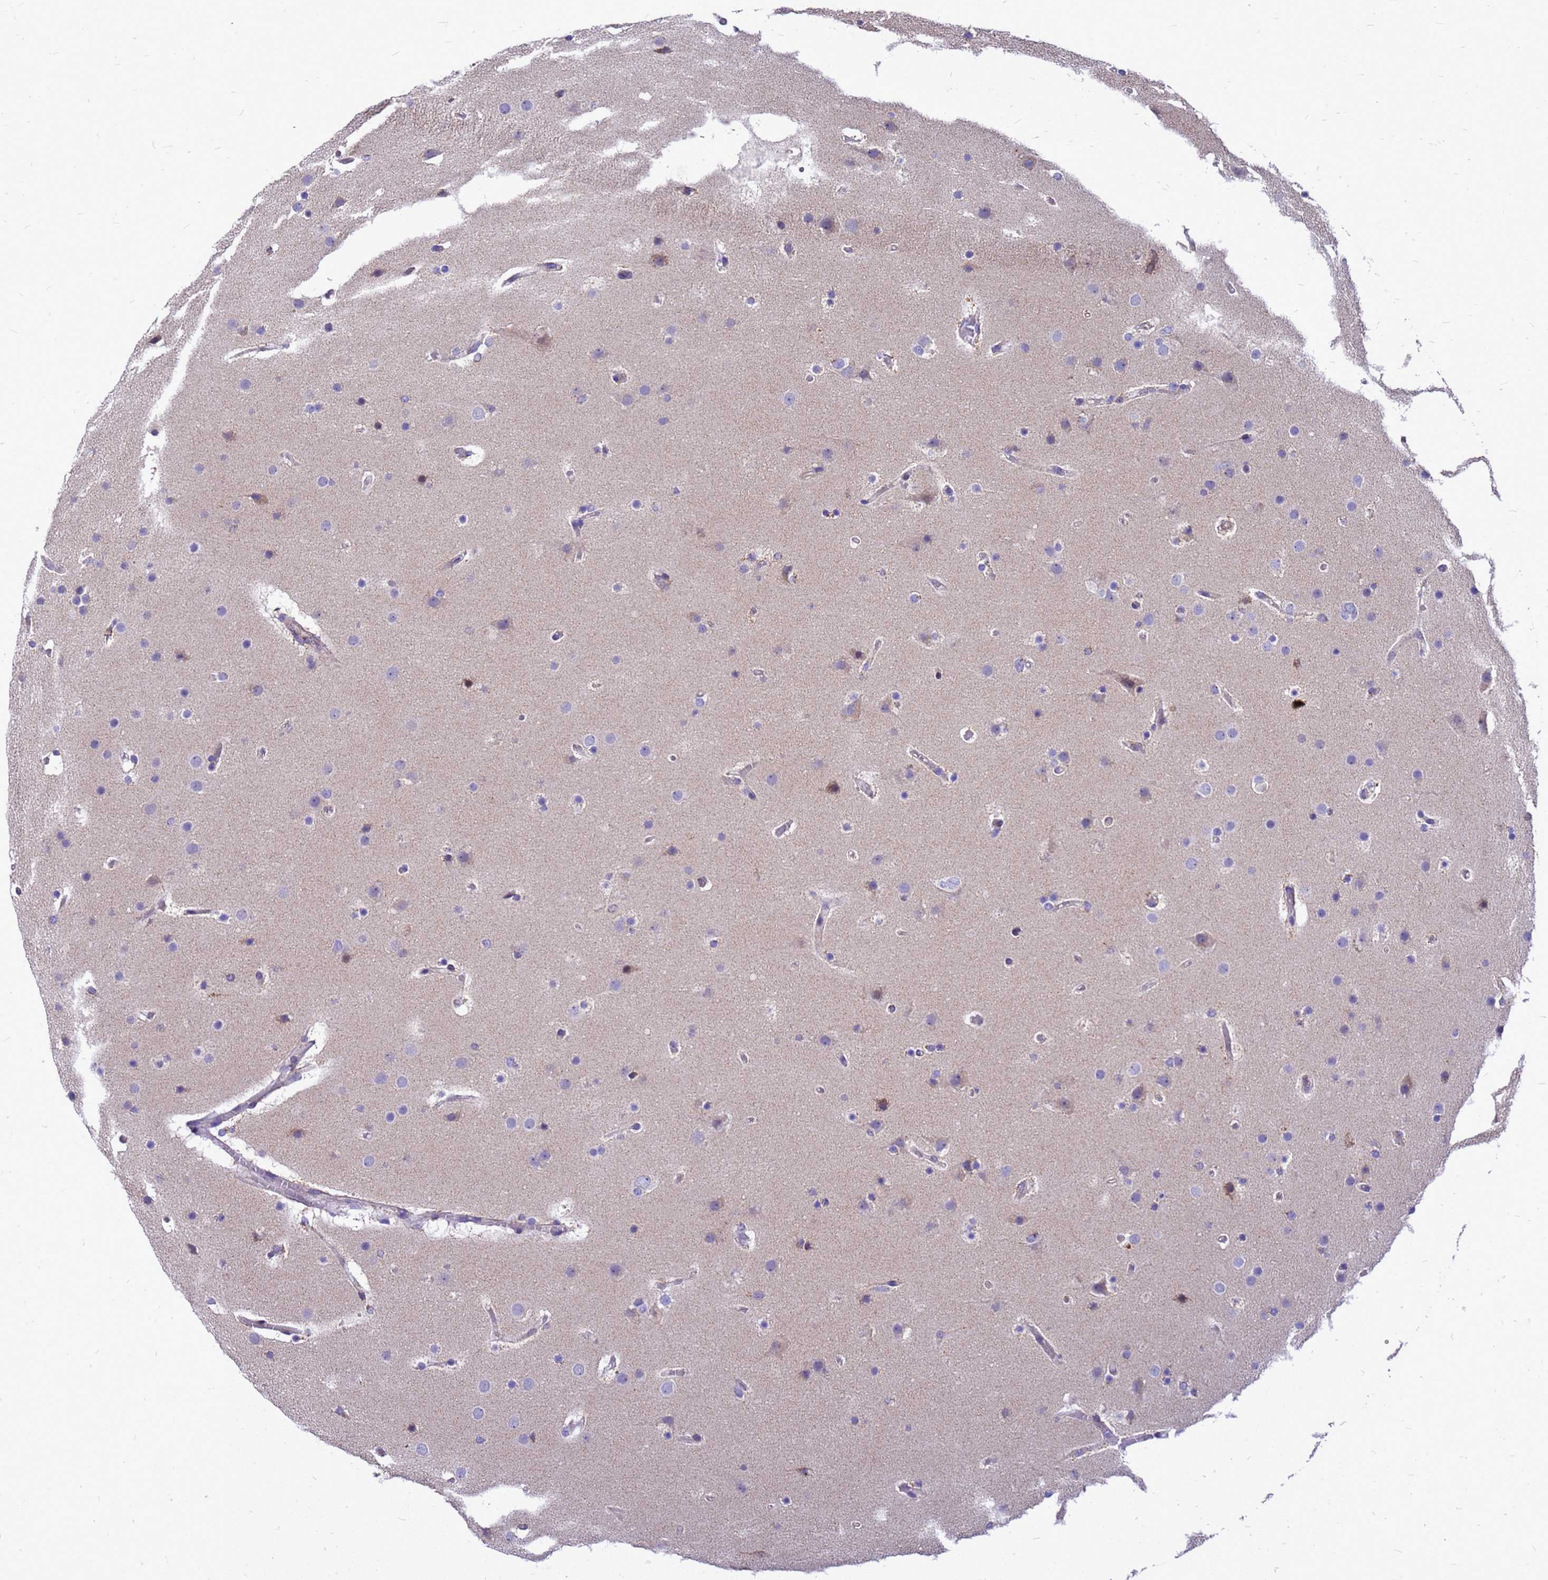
{"staining": {"intensity": "negative", "quantity": "none", "location": "none"}, "tissue": "glioma", "cell_type": "Tumor cells", "image_type": "cancer", "snomed": [{"axis": "morphology", "description": "Glioma, malignant, High grade"}, {"axis": "topography", "description": "Cerebral cortex"}], "caption": "Protein analysis of malignant glioma (high-grade) displays no significant expression in tumor cells.", "gene": "CMC4", "patient": {"sex": "female", "age": 36}}